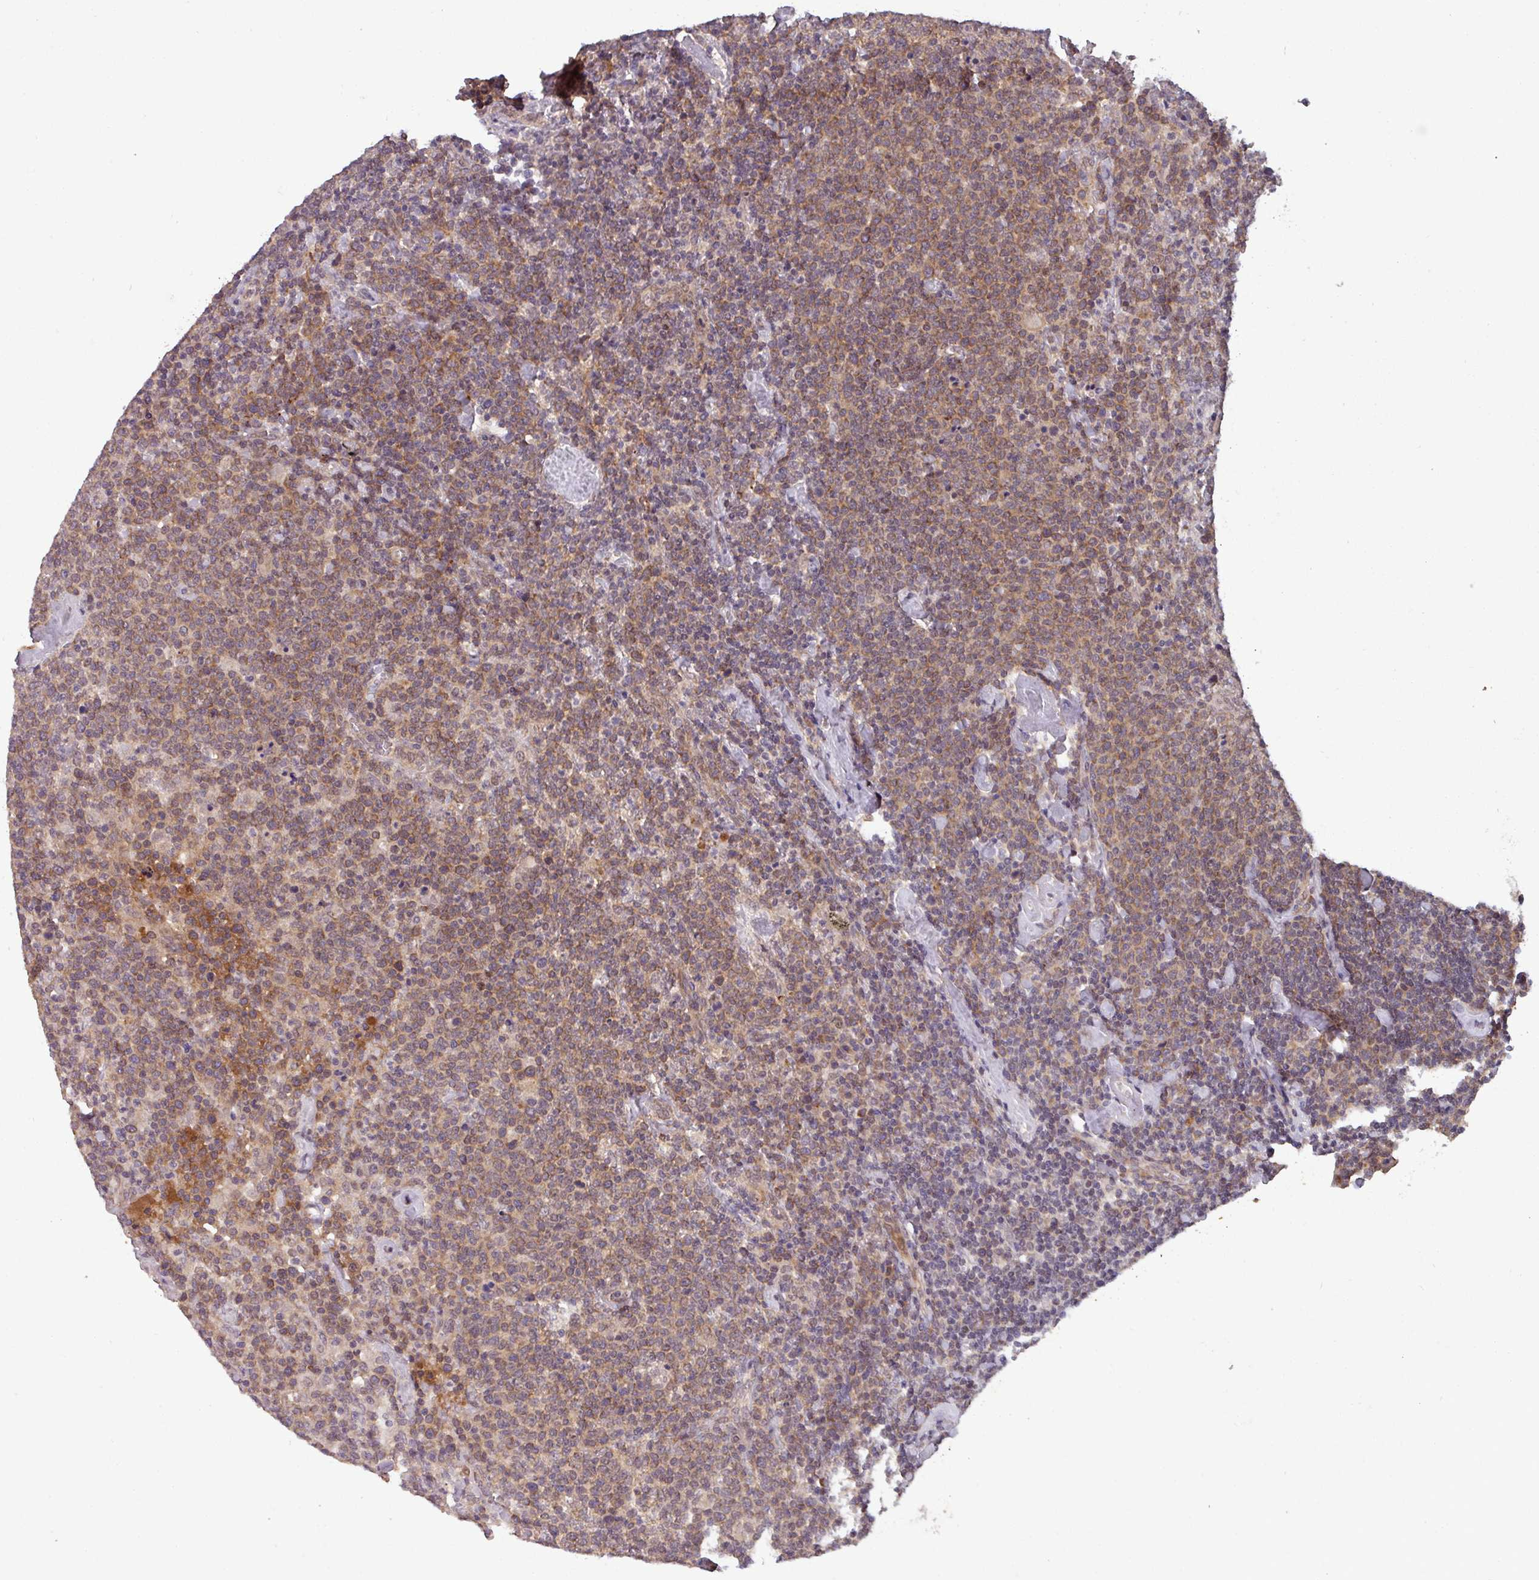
{"staining": {"intensity": "moderate", "quantity": ">75%", "location": "cytoplasmic/membranous"}, "tissue": "lymphoma", "cell_type": "Tumor cells", "image_type": "cancer", "snomed": [{"axis": "morphology", "description": "Malignant lymphoma, non-Hodgkin's type, High grade"}, {"axis": "topography", "description": "Lymph node"}], "caption": "The micrograph demonstrates staining of lymphoma, revealing moderate cytoplasmic/membranous protein positivity (brown color) within tumor cells.", "gene": "PUS1", "patient": {"sex": "male", "age": 61}}